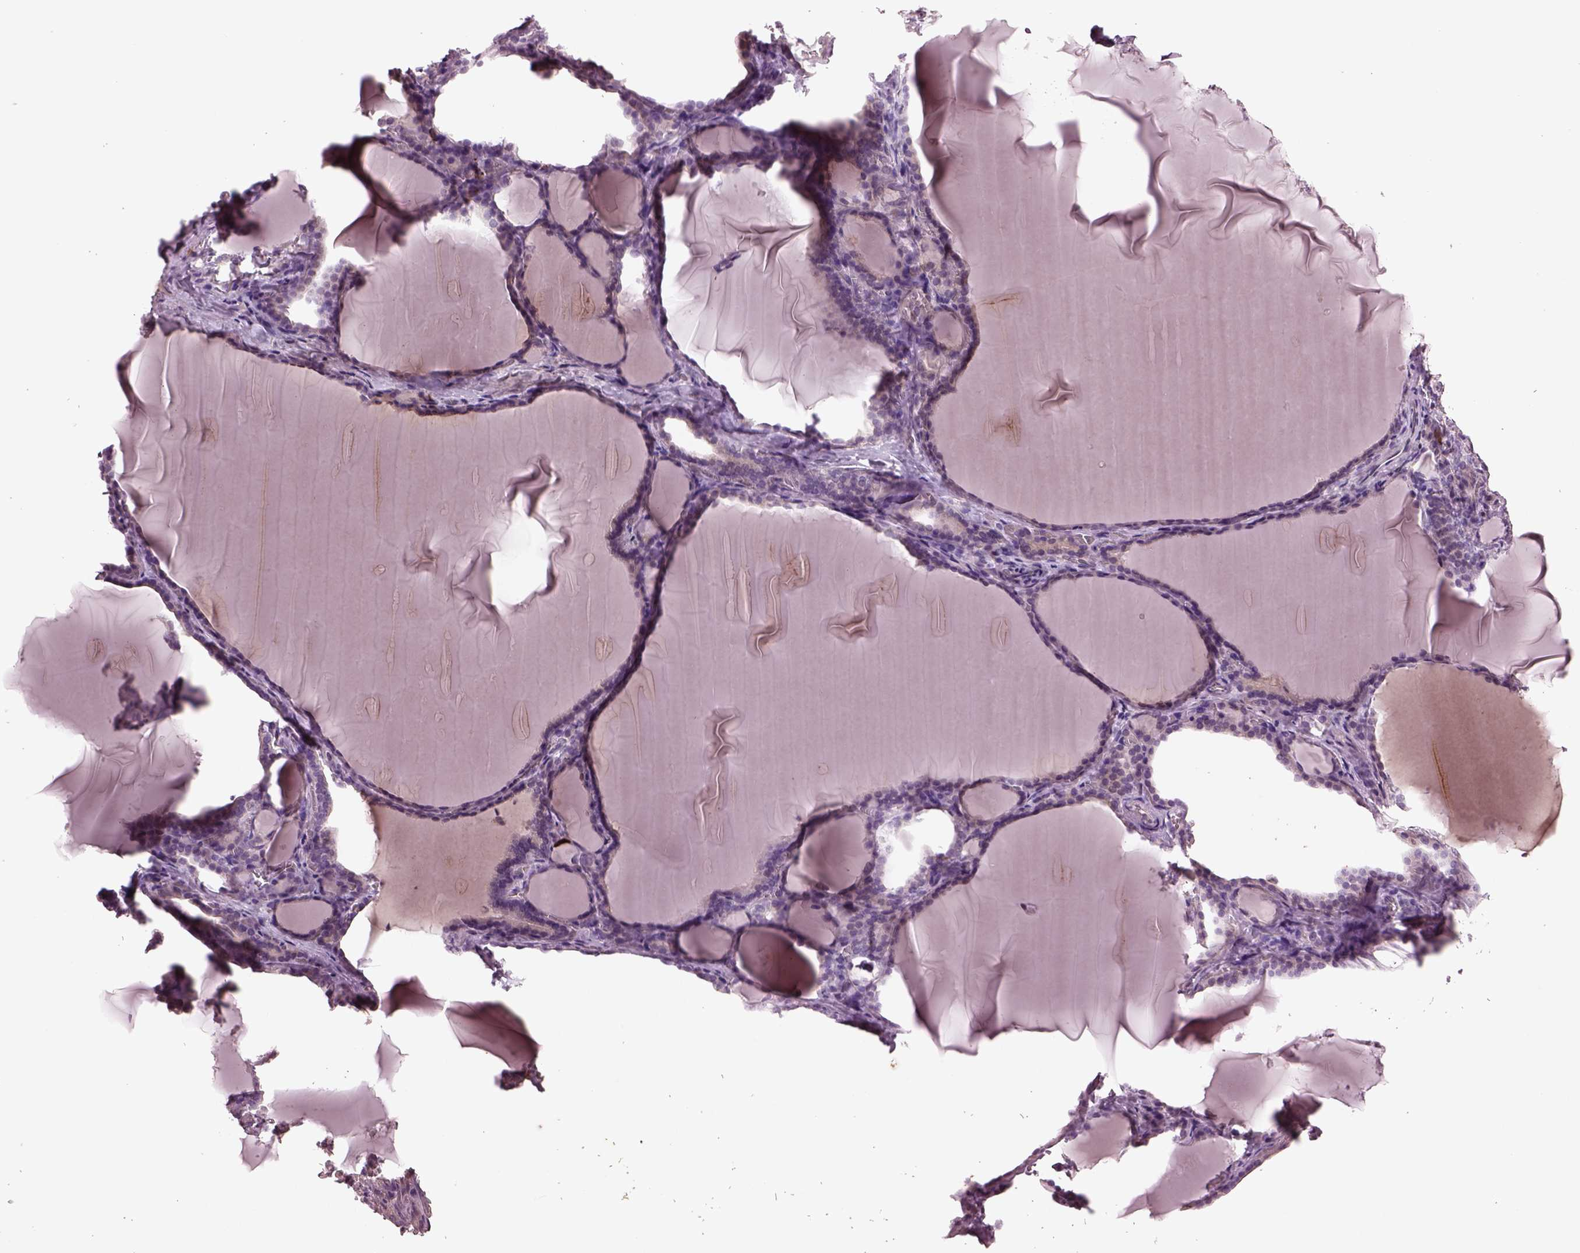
{"staining": {"intensity": "negative", "quantity": "none", "location": "none"}, "tissue": "thyroid gland", "cell_type": "Glandular cells", "image_type": "normal", "snomed": [{"axis": "morphology", "description": "Normal tissue, NOS"}, {"axis": "morphology", "description": "Hyperplasia, NOS"}, {"axis": "topography", "description": "Thyroid gland"}], "caption": "A micrograph of human thyroid gland is negative for staining in glandular cells. Nuclei are stained in blue.", "gene": "PTX4", "patient": {"sex": "female", "age": 27}}